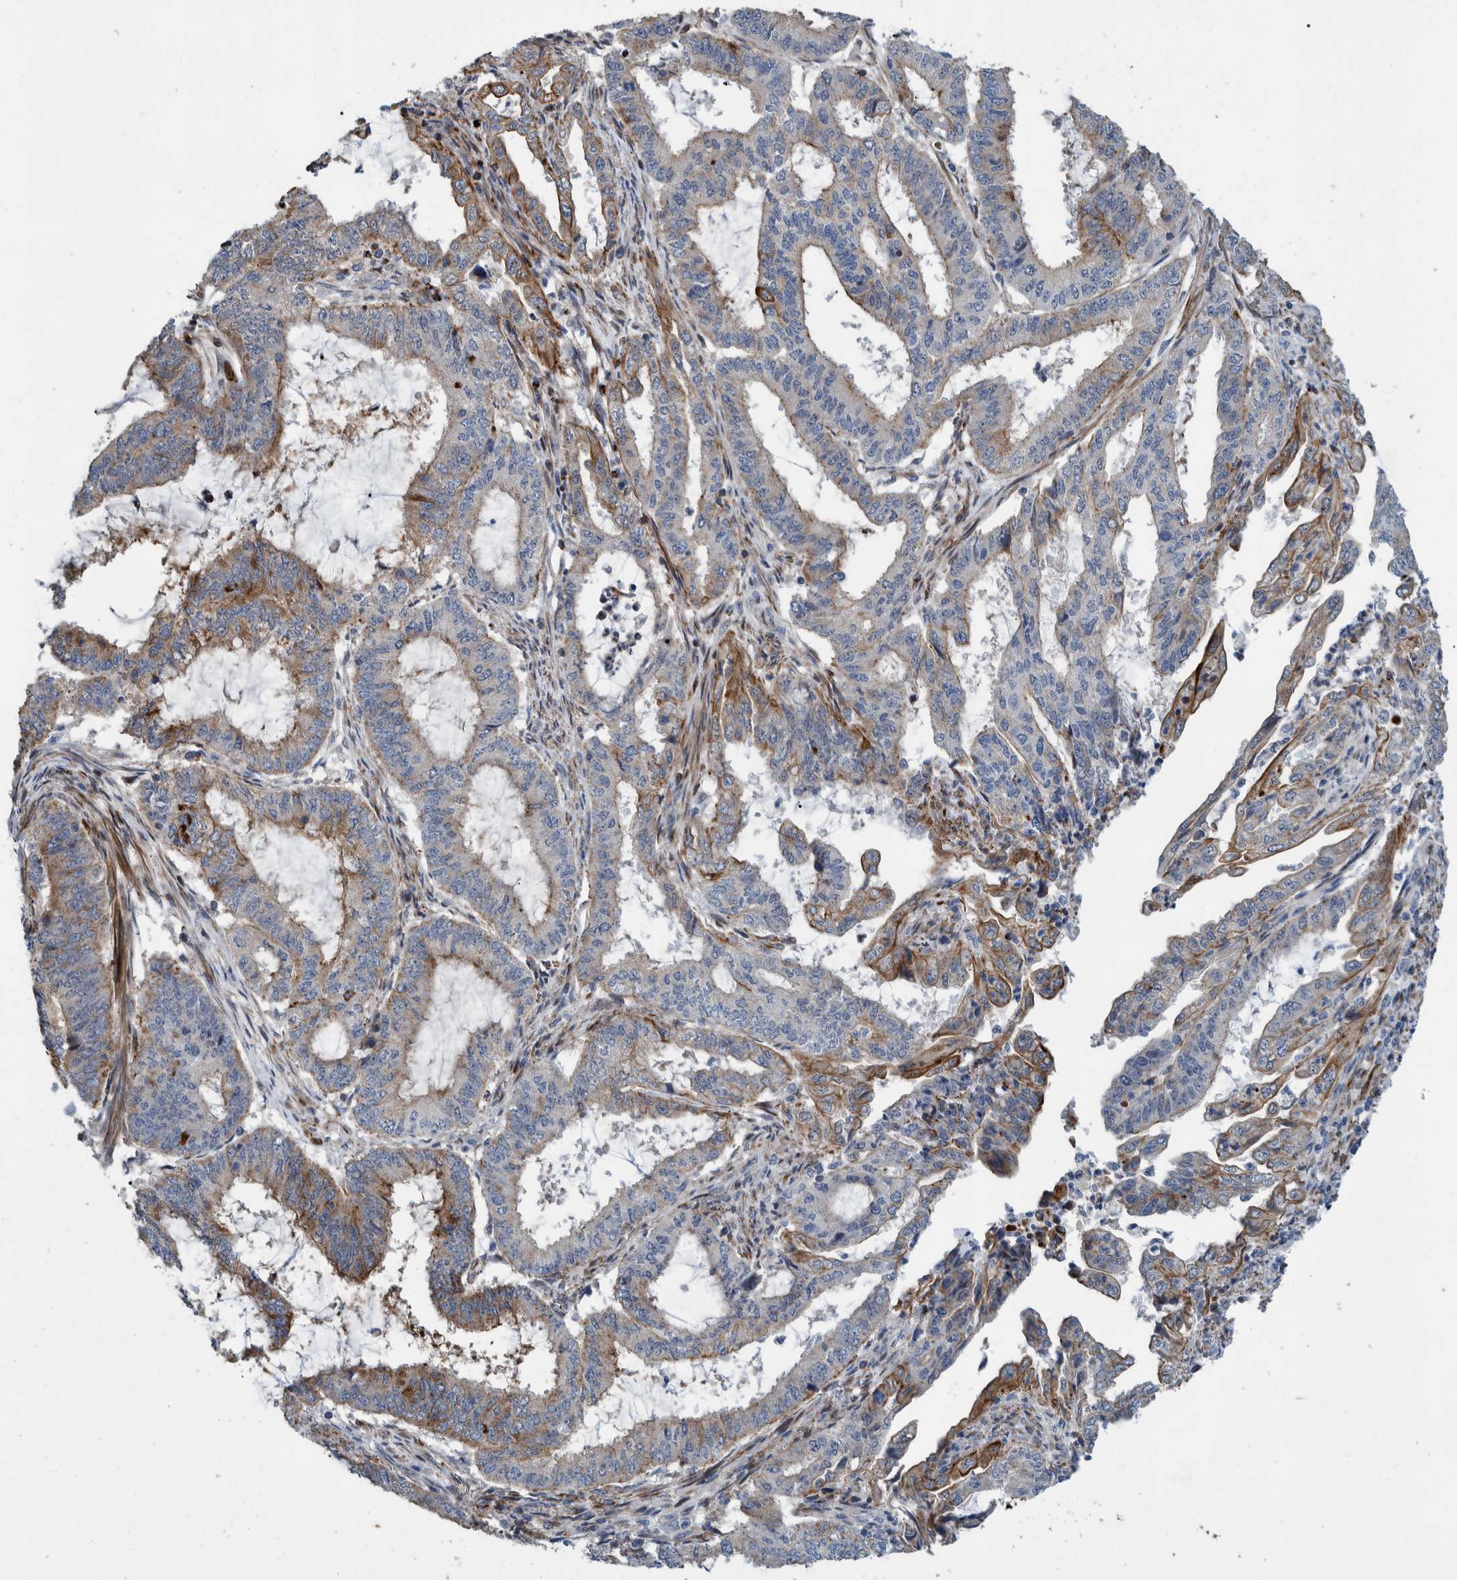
{"staining": {"intensity": "moderate", "quantity": "<25%", "location": "cytoplasmic/membranous"}, "tissue": "endometrial cancer", "cell_type": "Tumor cells", "image_type": "cancer", "snomed": [{"axis": "morphology", "description": "Adenocarcinoma, NOS"}, {"axis": "topography", "description": "Endometrium"}], "caption": "Endometrial cancer tissue shows moderate cytoplasmic/membranous expression in approximately <25% of tumor cells", "gene": "MKS1", "patient": {"sex": "female", "age": 51}}